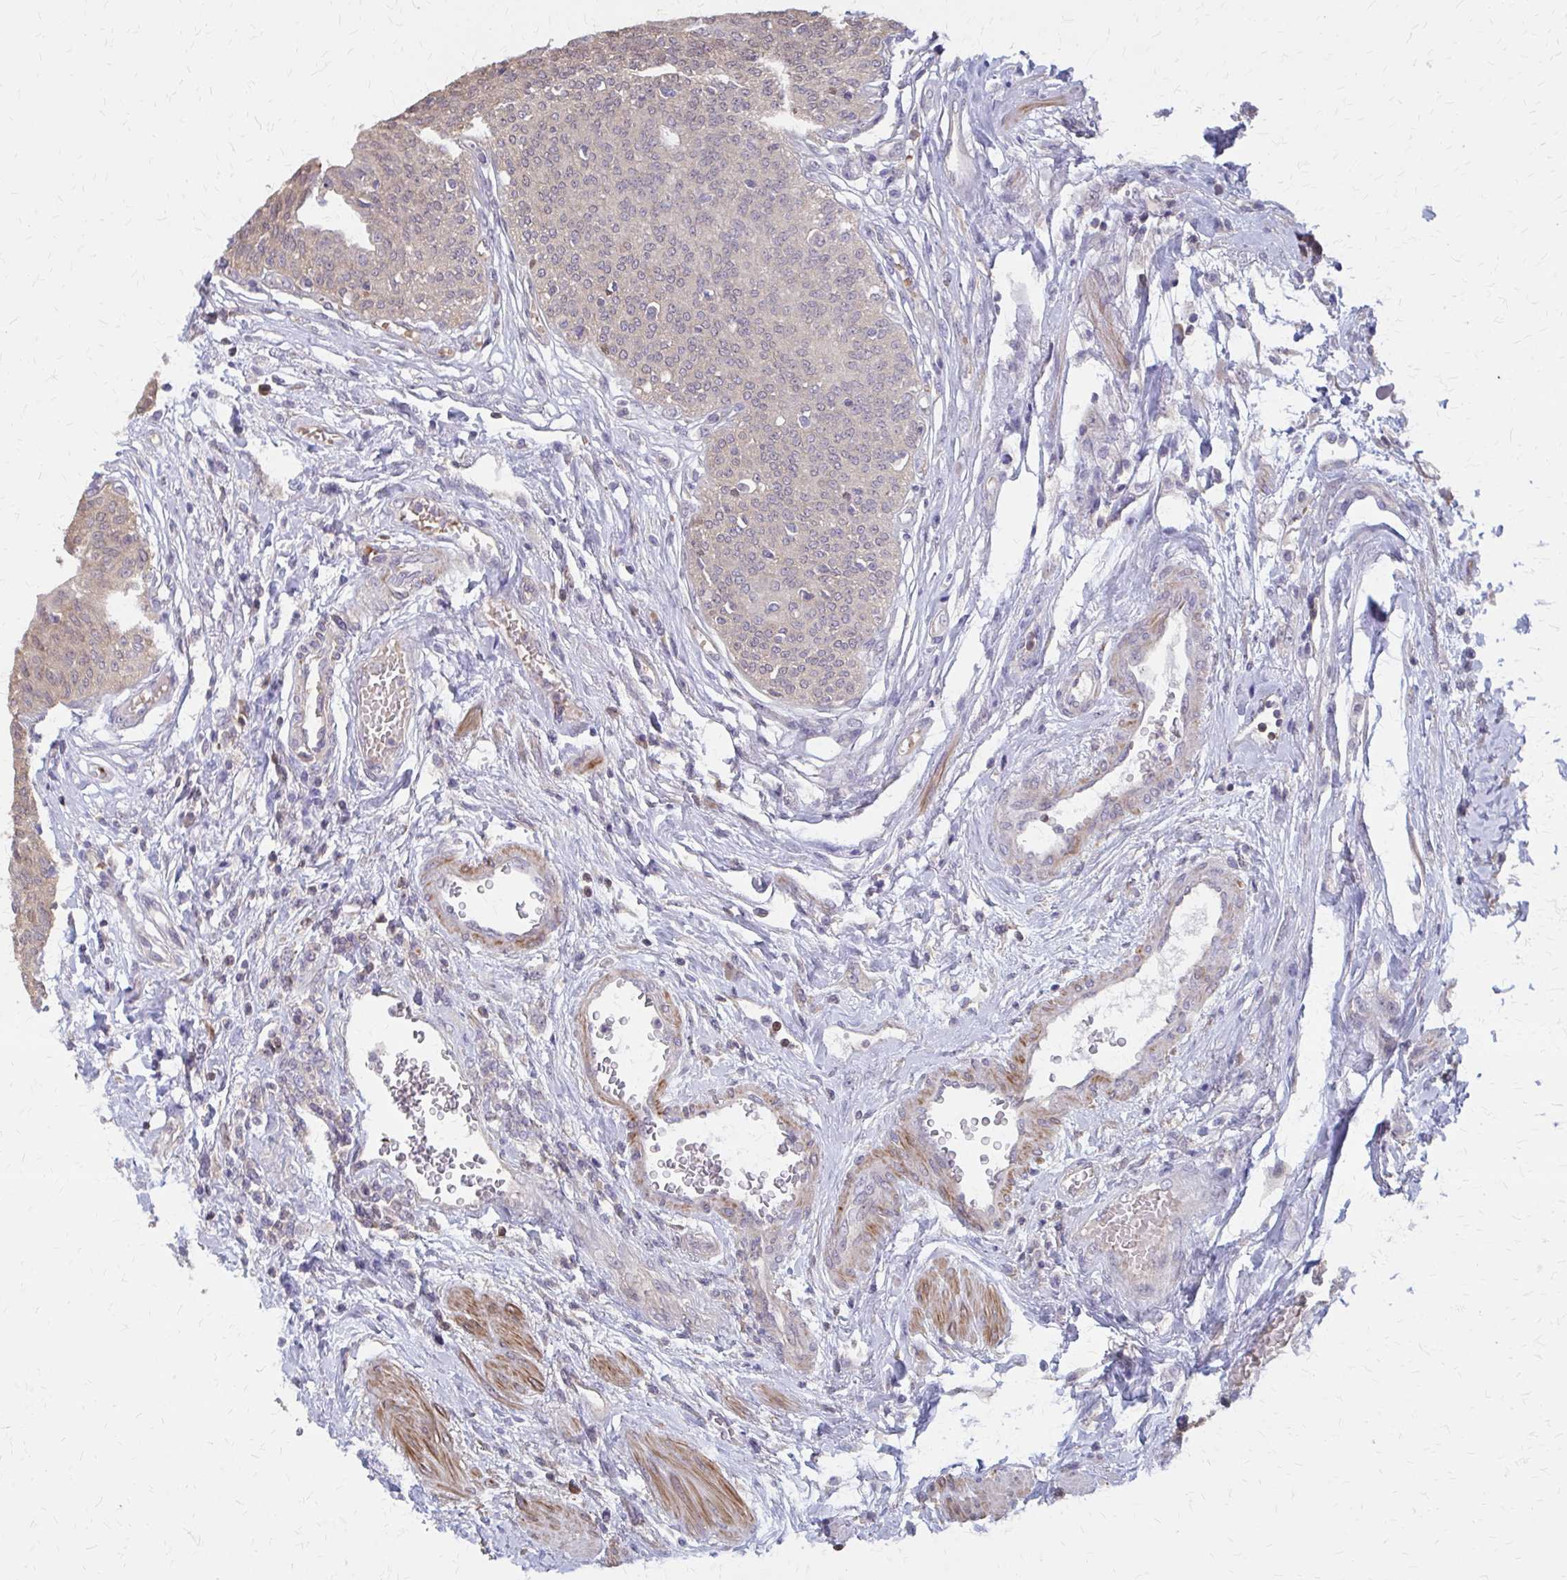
{"staining": {"intensity": "negative", "quantity": "none", "location": "none"}, "tissue": "urothelial cancer", "cell_type": "Tumor cells", "image_type": "cancer", "snomed": [{"axis": "morphology", "description": "Urothelial carcinoma, High grade"}, {"axis": "topography", "description": "Urinary bladder"}], "caption": "Histopathology image shows no protein positivity in tumor cells of urothelial carcinoma (high-grade) tissue.", "gene": "IFI44L", "patient": {"sex": "female", "age": 79}}